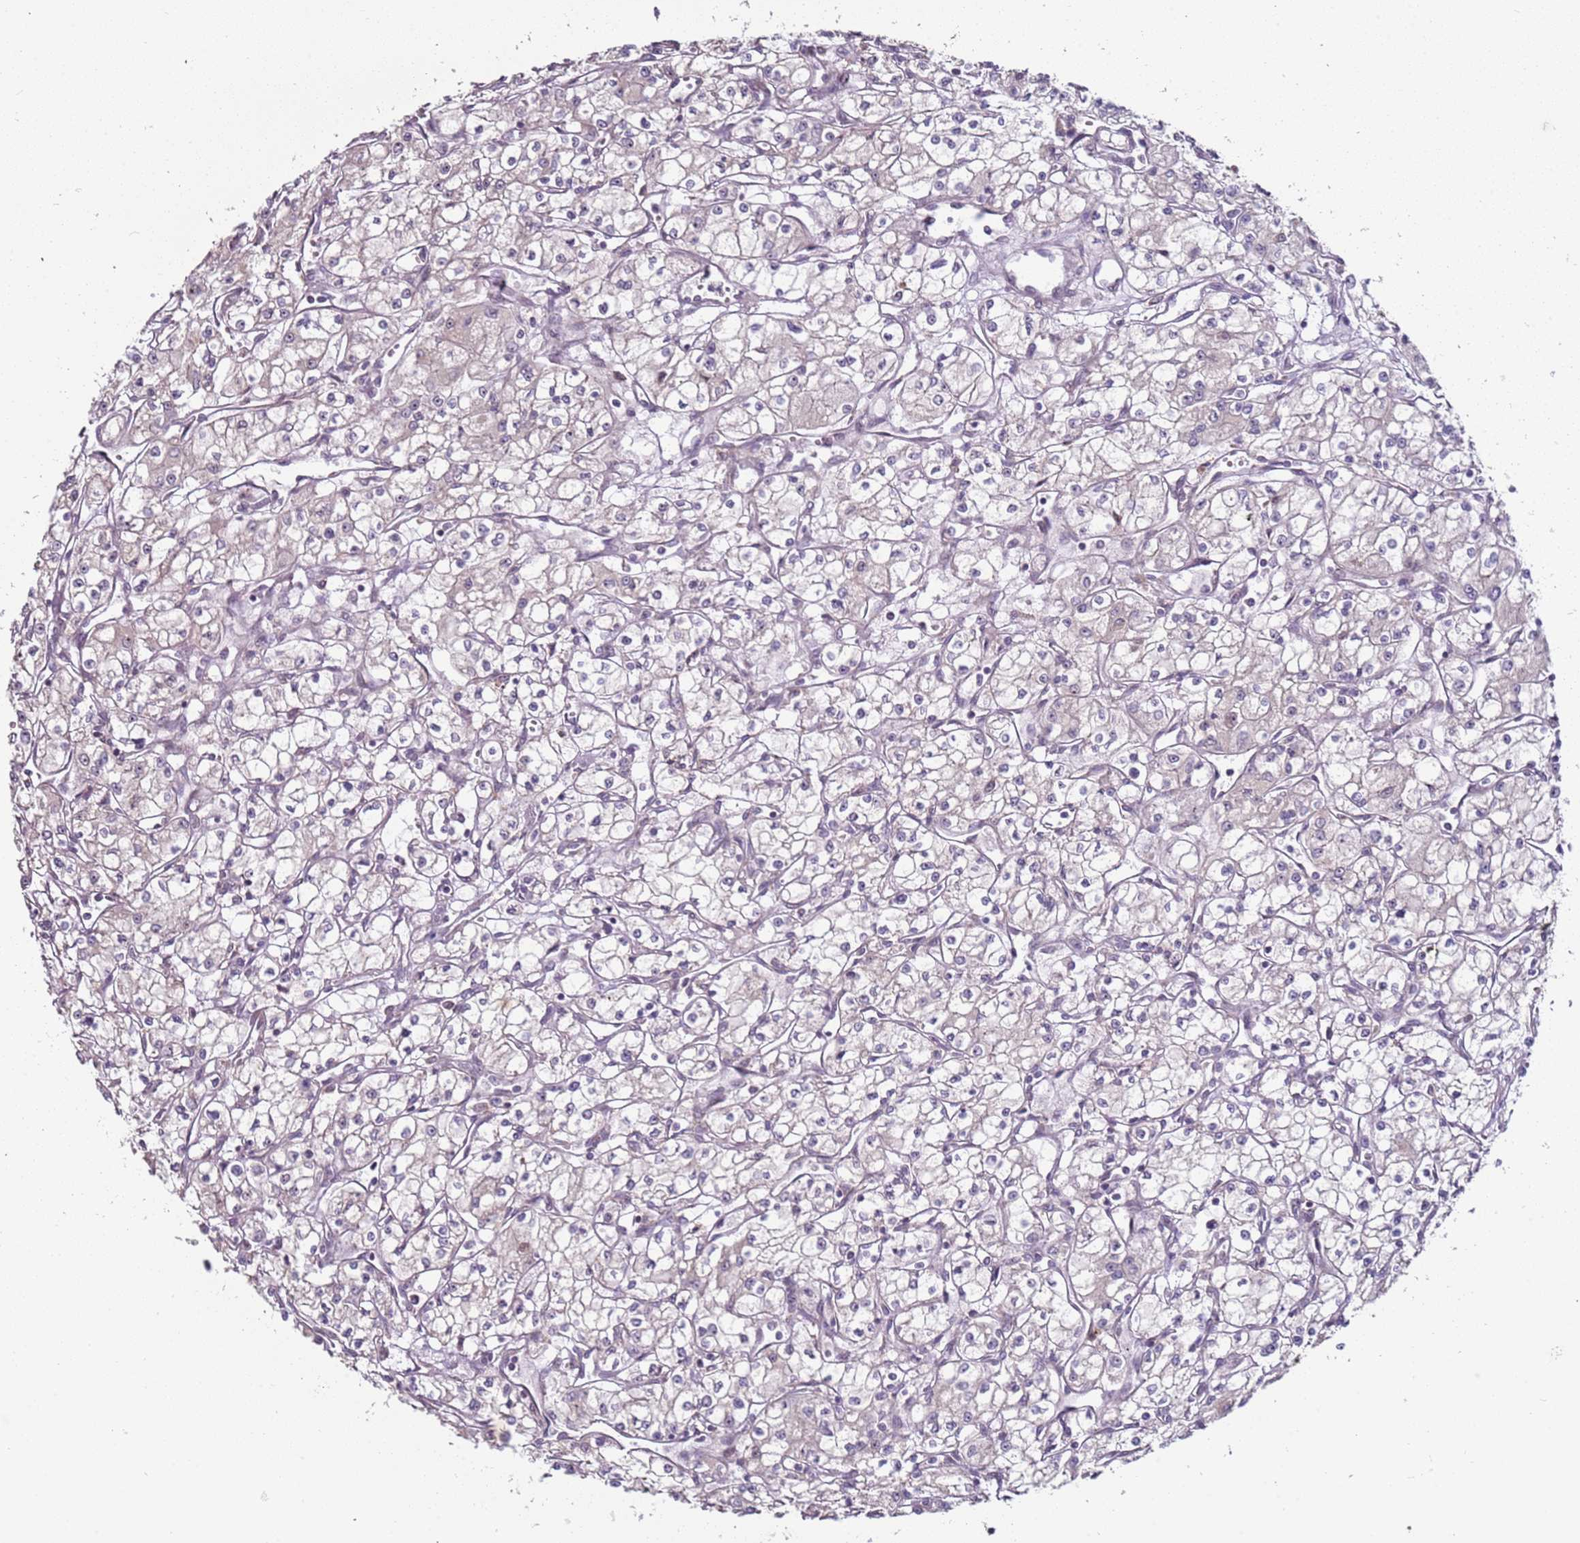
{"staining": {"intensity": "negative", "quantity": "none", "location": "none"}, "tissue": "renal cancer", "cell_type": "Tumor cells", "image_type": "cancer", "snomed": [{"axis": "morphology", "description": "Adenocarcinoma, NOS"}, {"axis": "topography", "description": "Kidney"}], "caption": "Immunohistochemistry image of human adenocarcinoma (renal) stained for a protein (brown), which exhibits no staining in tumor cells.", "gene": "UCMA", "patient": {"sex": "male", "age": 59}}